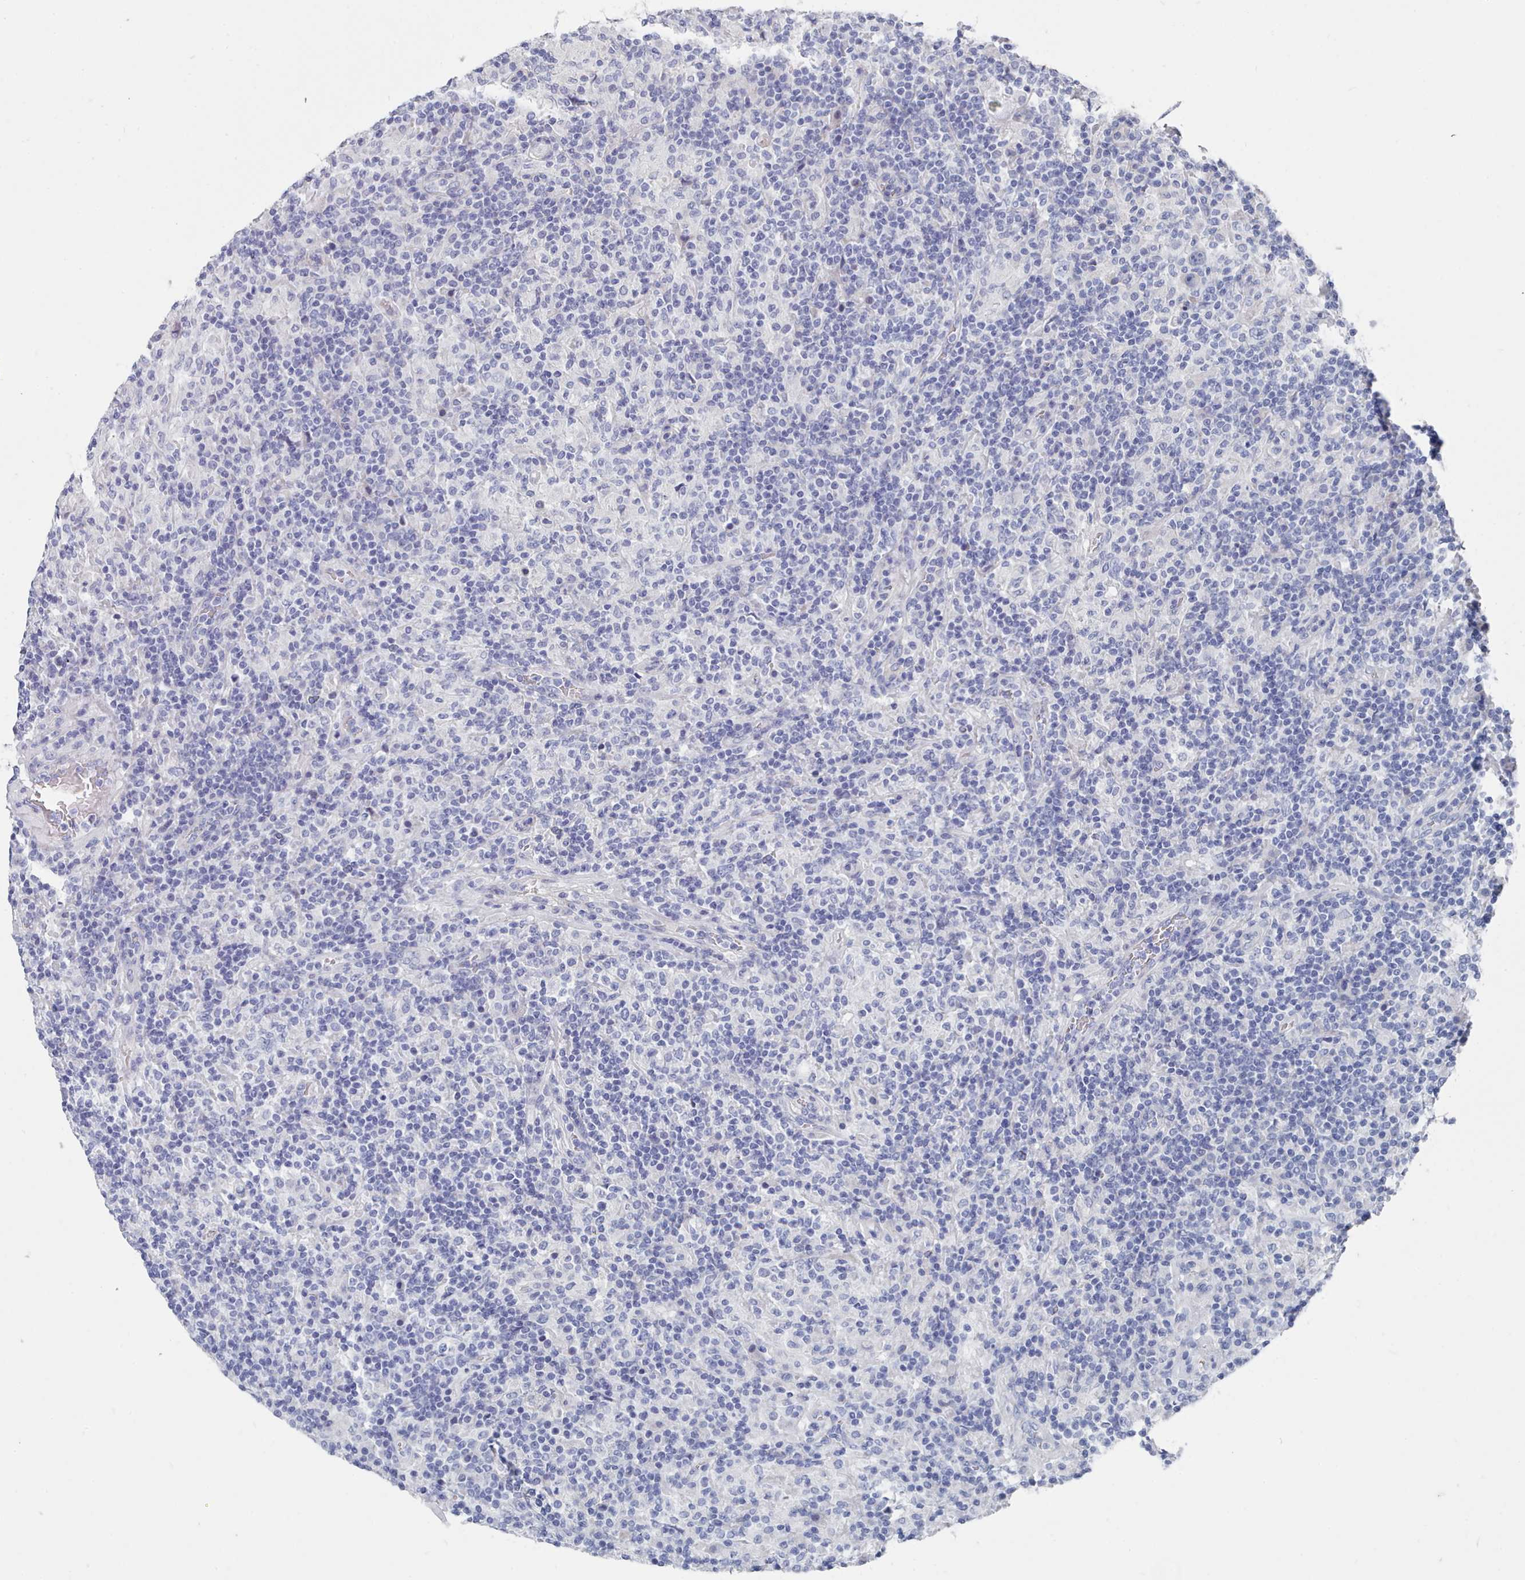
{"staining": {"intensity": "negative", "quantity": "none", "location": "none"}, "tissue": "lymphoma", "cell_type": "Tumor cells", "image_type": "cancer", "snomed": [{"axis": "morphology", "description": "Hodgkin's disease, NOS"}, {"axis": "topography", "description": "Lymph node"}], "caption": "IHC of Hodgkin's disease exhibits no staining in tumor cells.", "gene": "PDE4C", "patient": {"sex": "male", "age": 70}}